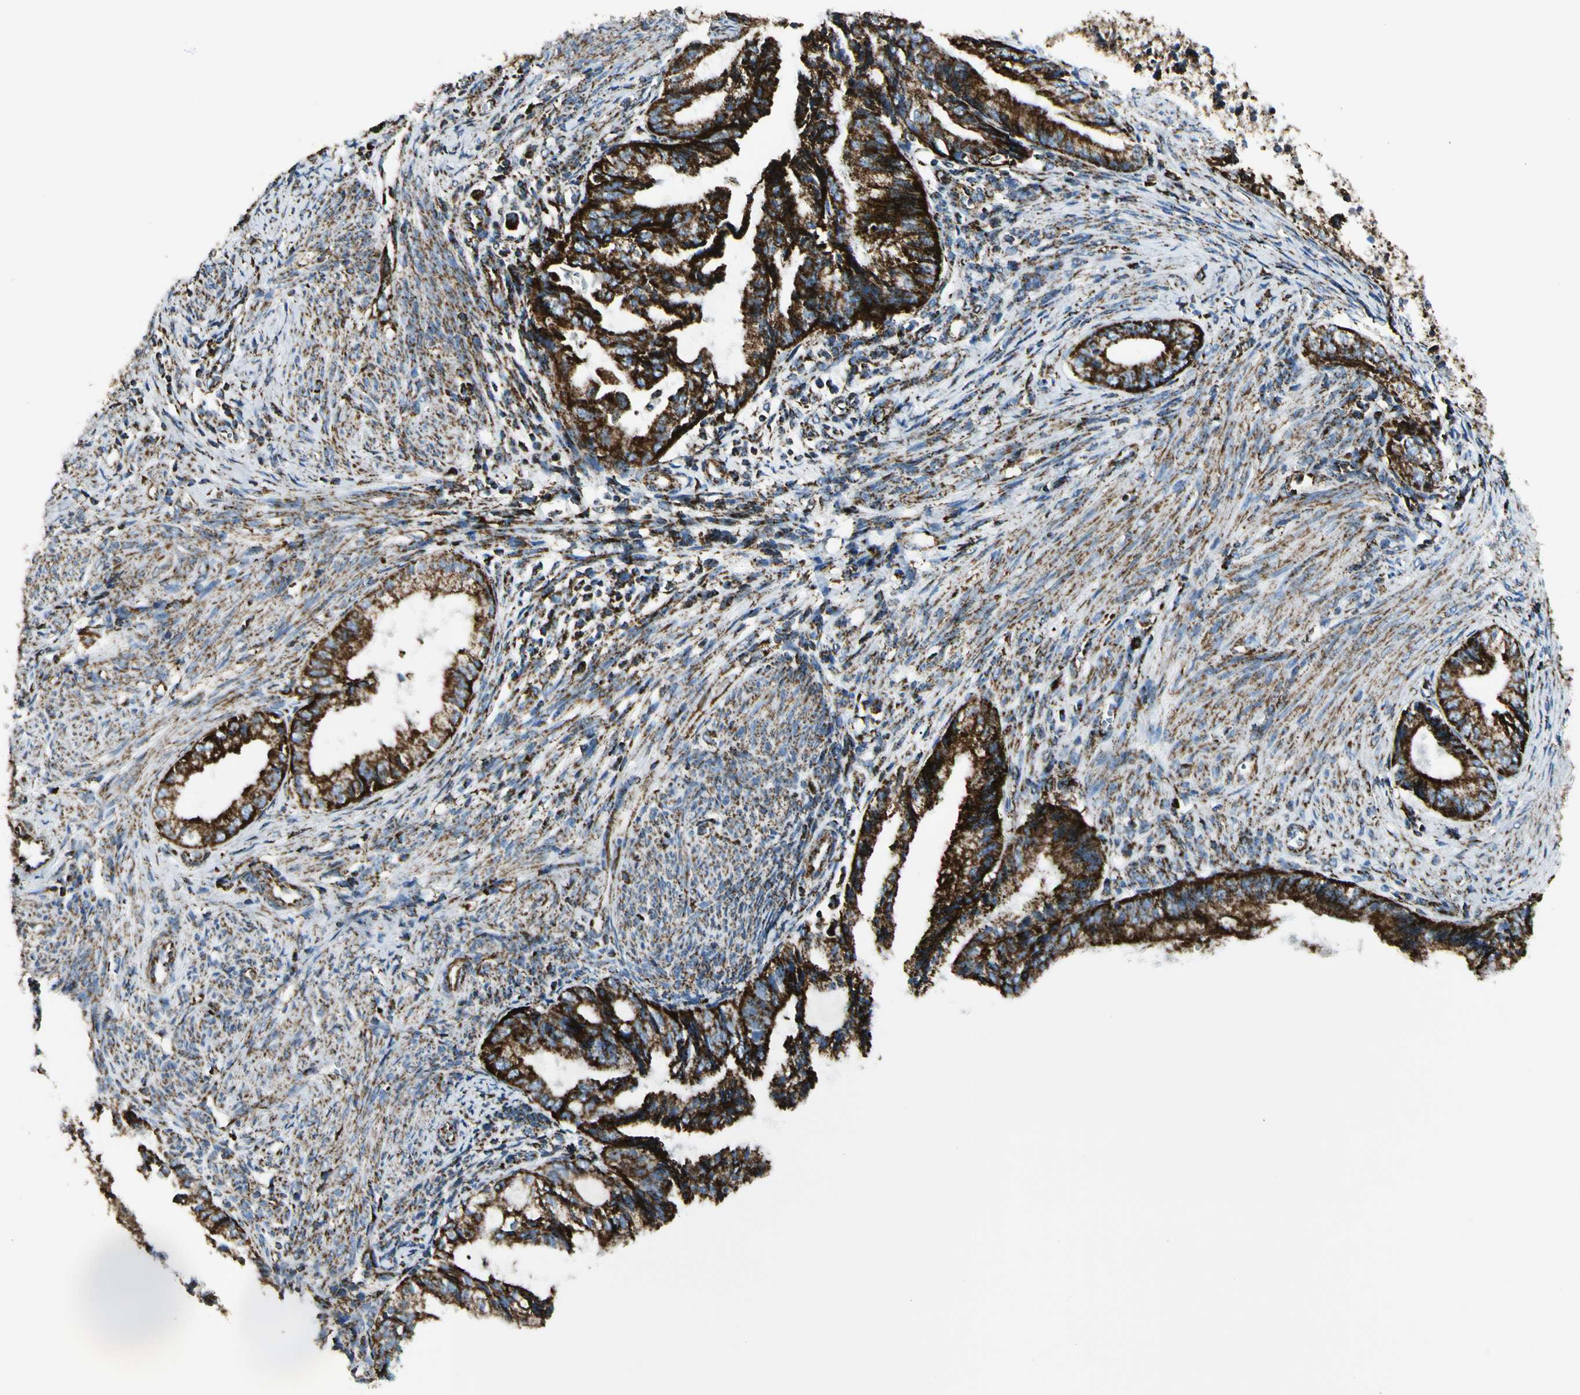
{"staining": {"intensity": "strong", "quantity": ">75%", "location": "cytoplasmic/membranous"}, "tissue": "endometrial cancer", "cell_type": "Tumor cells", "image_type": "cancer", "snomed": [{"axis": "morphology", "description": "Adenocarcinoma, NOS"}, {"axis": "topography", "description": "Endometrium"}], "caption": "Immunohistochemistry photomicrograph of neoplastic tissue: endometrial cancer stained using immunohistochemistry shows high levels of strong protein expression localized specifically in the cytoplasmic/membranous of tumor cells, appearing as a cytoplasmic/membranous brown color.", "gene": "ME2", "patient": {"sex": "female", "age": 86}}